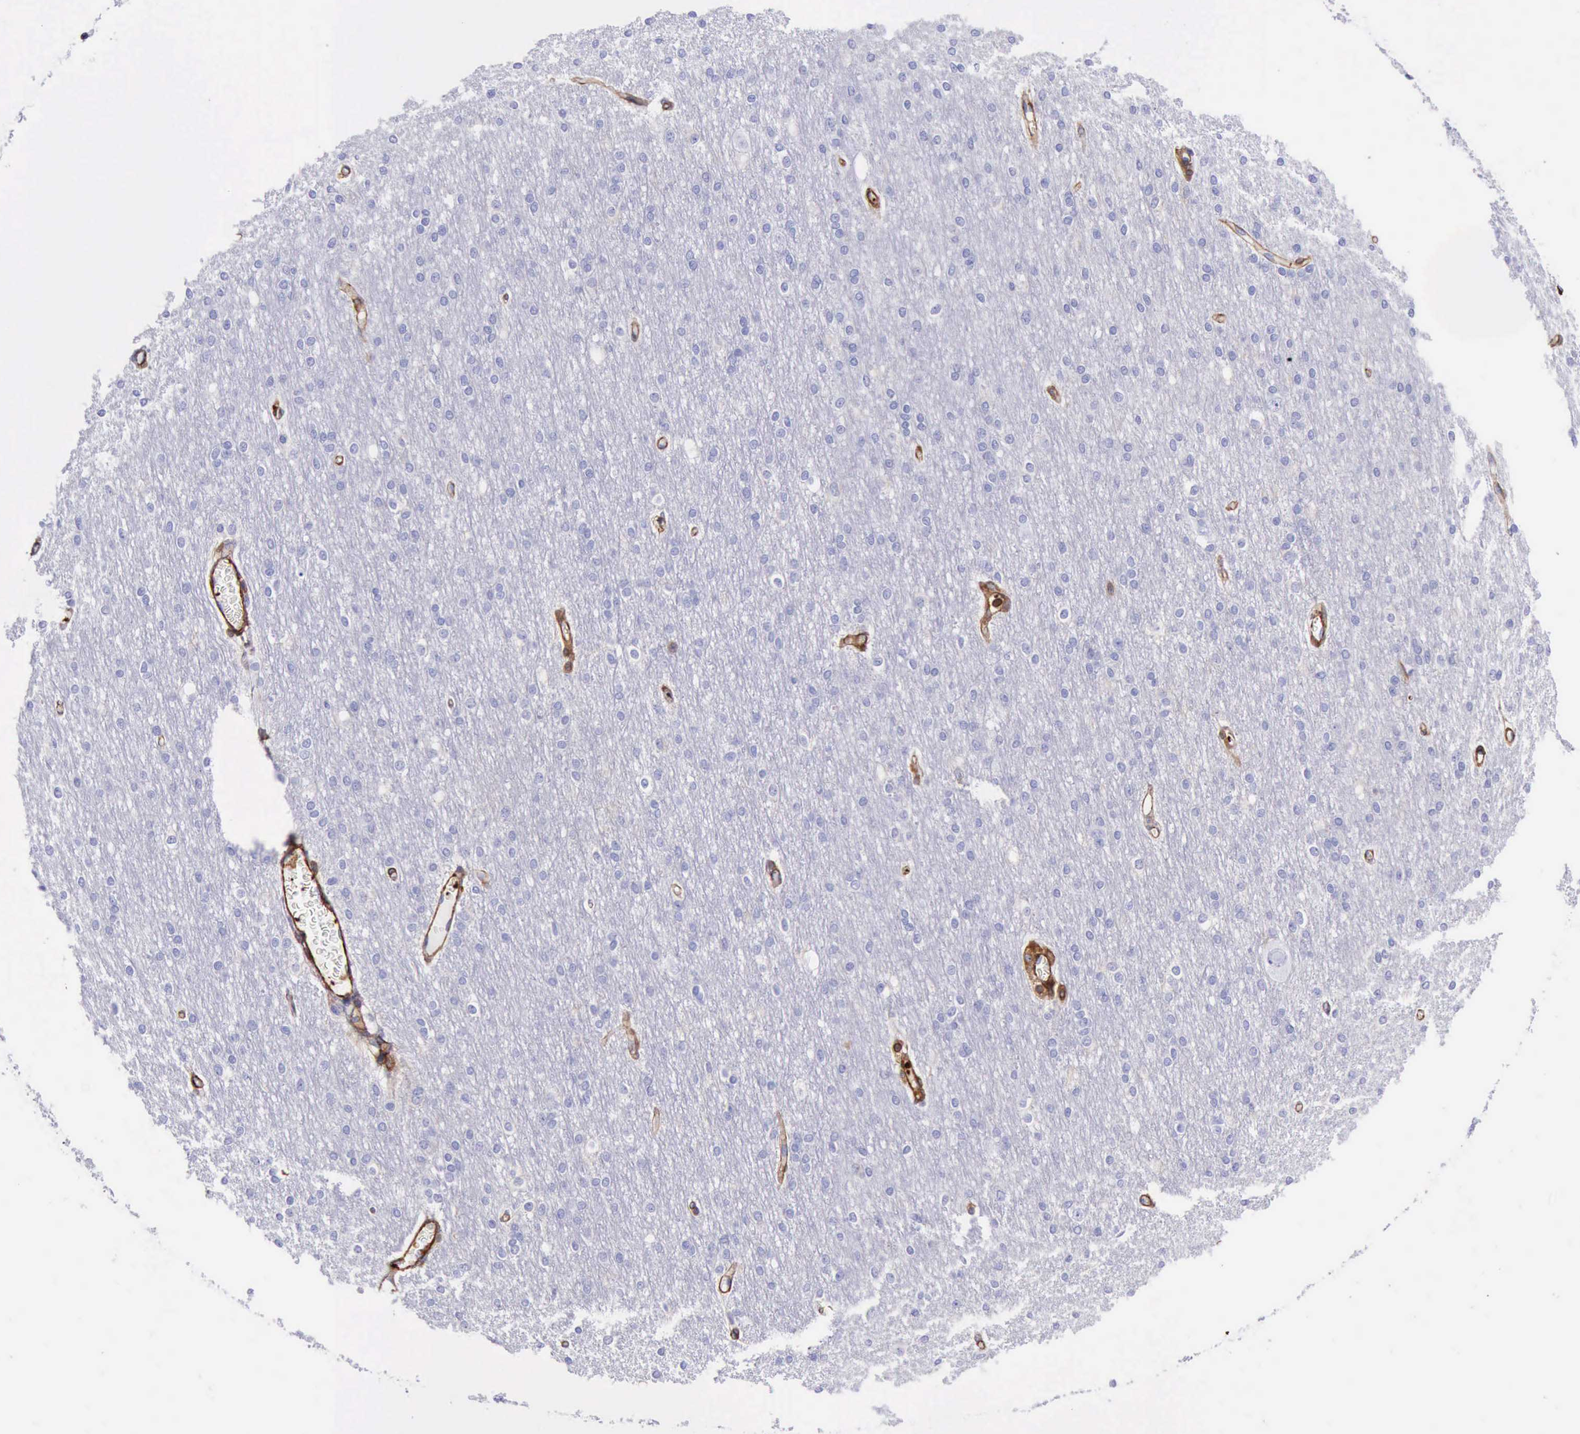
{"staining": {"intensity": "strong", "quantity": ">75%", "location": "cytoplasmic/membranous"}, "tissue": "cerebral cortex", "cell_type": "Endothelial cells", "image_type": "normal", "snomed": [{"axis": "morphology", "description": "Normal tissue, NOS"}, {"axis": "morphology", "description": "Inflammation, NOS"}, {"axis": "topography", "description": "Cerebral cortex"}], "caption": "This histopathology image demonstrates normal cerebral cortex stained with IHC to label a protein in brown. The cytoplasmic/membranous of endothelial cells show strong positivity for the protein. Nuclei are counter-stained blue.", "gene": "FLNA", "patient": {"sex": "male", "age": 6}}